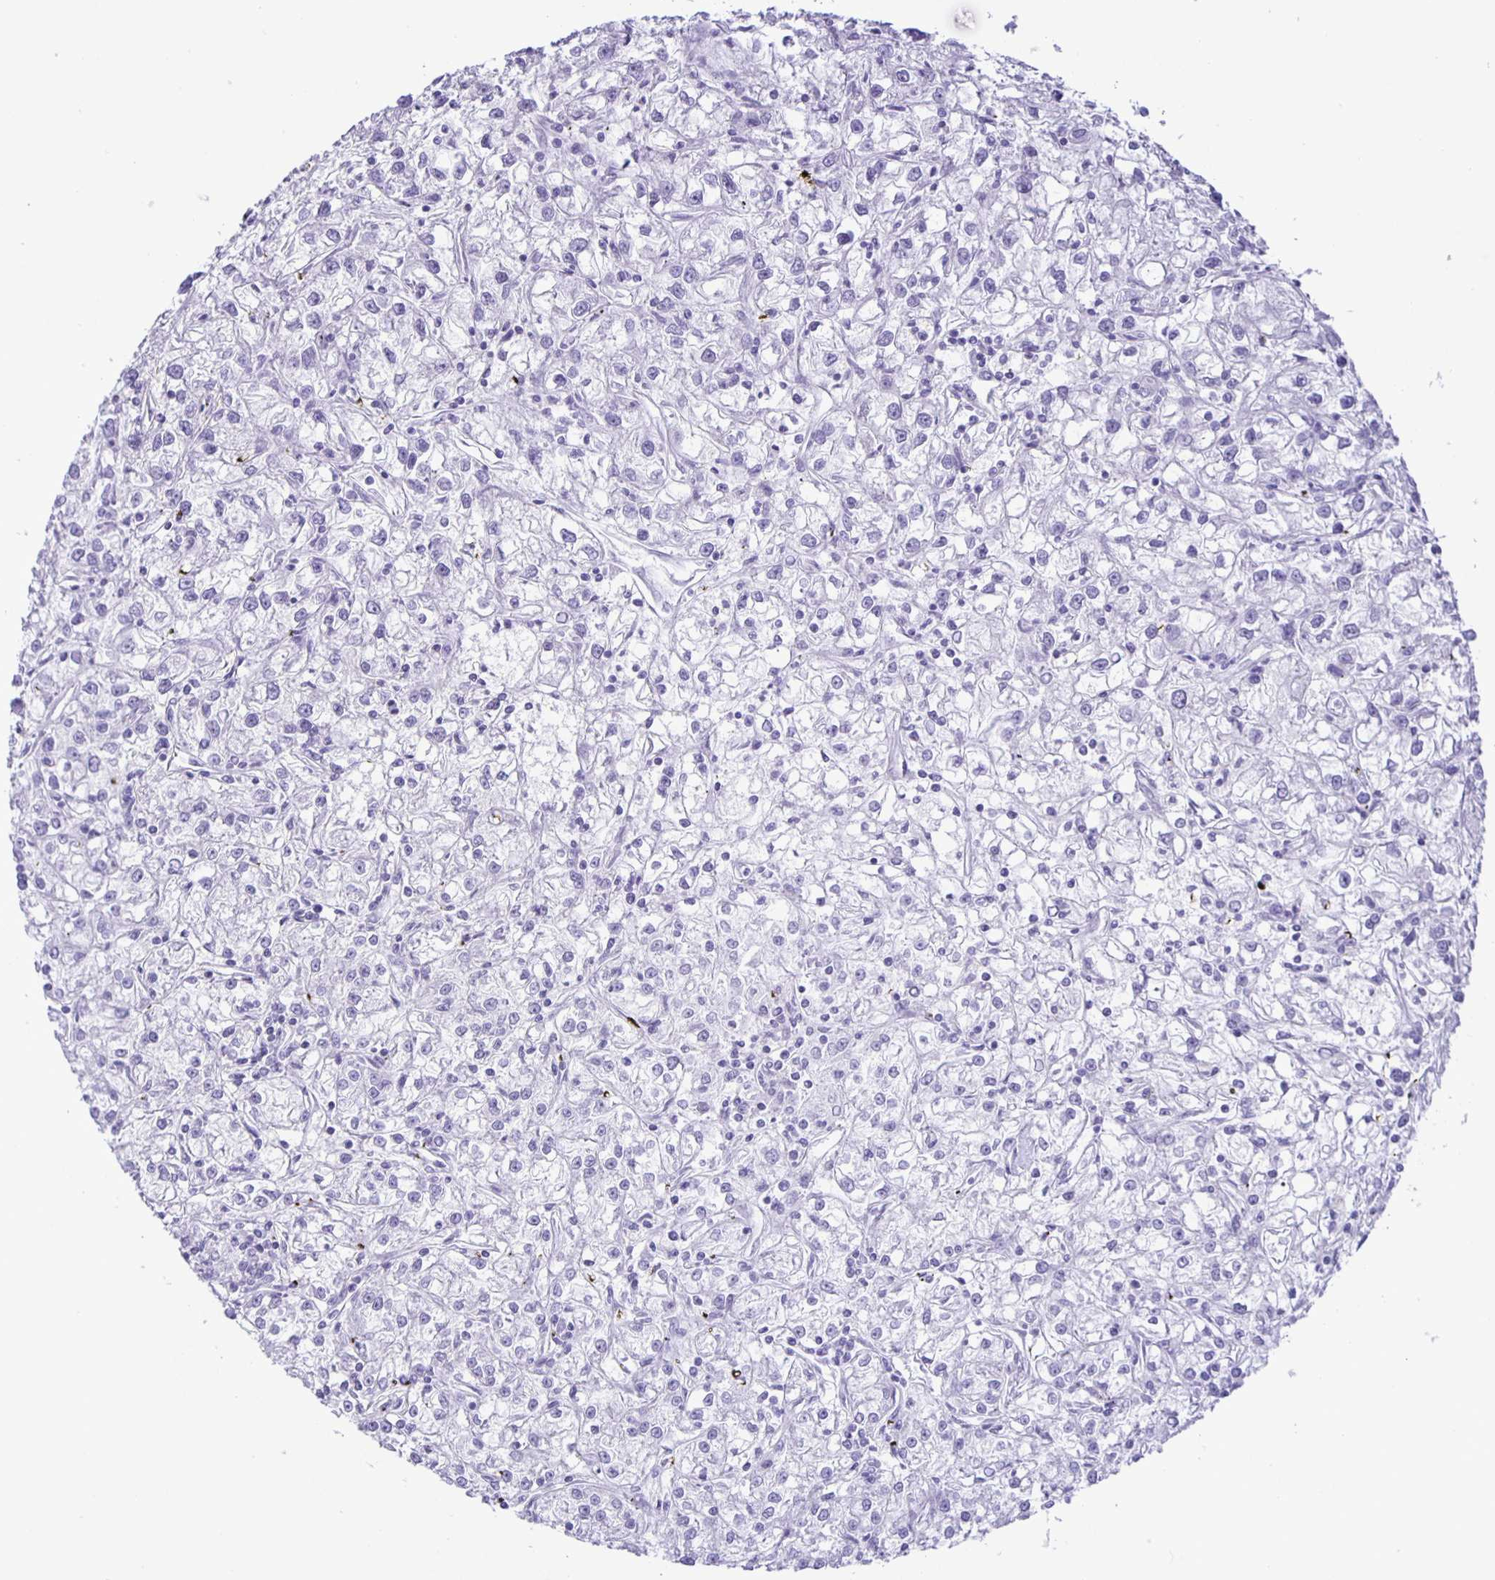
{"staining": {"intensity": "negative", "quantity": "none", "location": "none"}, "tissue": "renal cancer", "cell_type": "Tumor cells", "image_type": "cancer", "snomed": [{"axis": "morphology", "description": "Adenocarcinoma, NOS"}, {"axis": "topography", "description": "Kidney"}], "caption": "Human renal cancer stained for a protein using immunohistochemistry (IHC) demonstrates no positivity in tumor cells.", "gene": "EZHIP", "patient": {"sex": "female", "age": 59}}